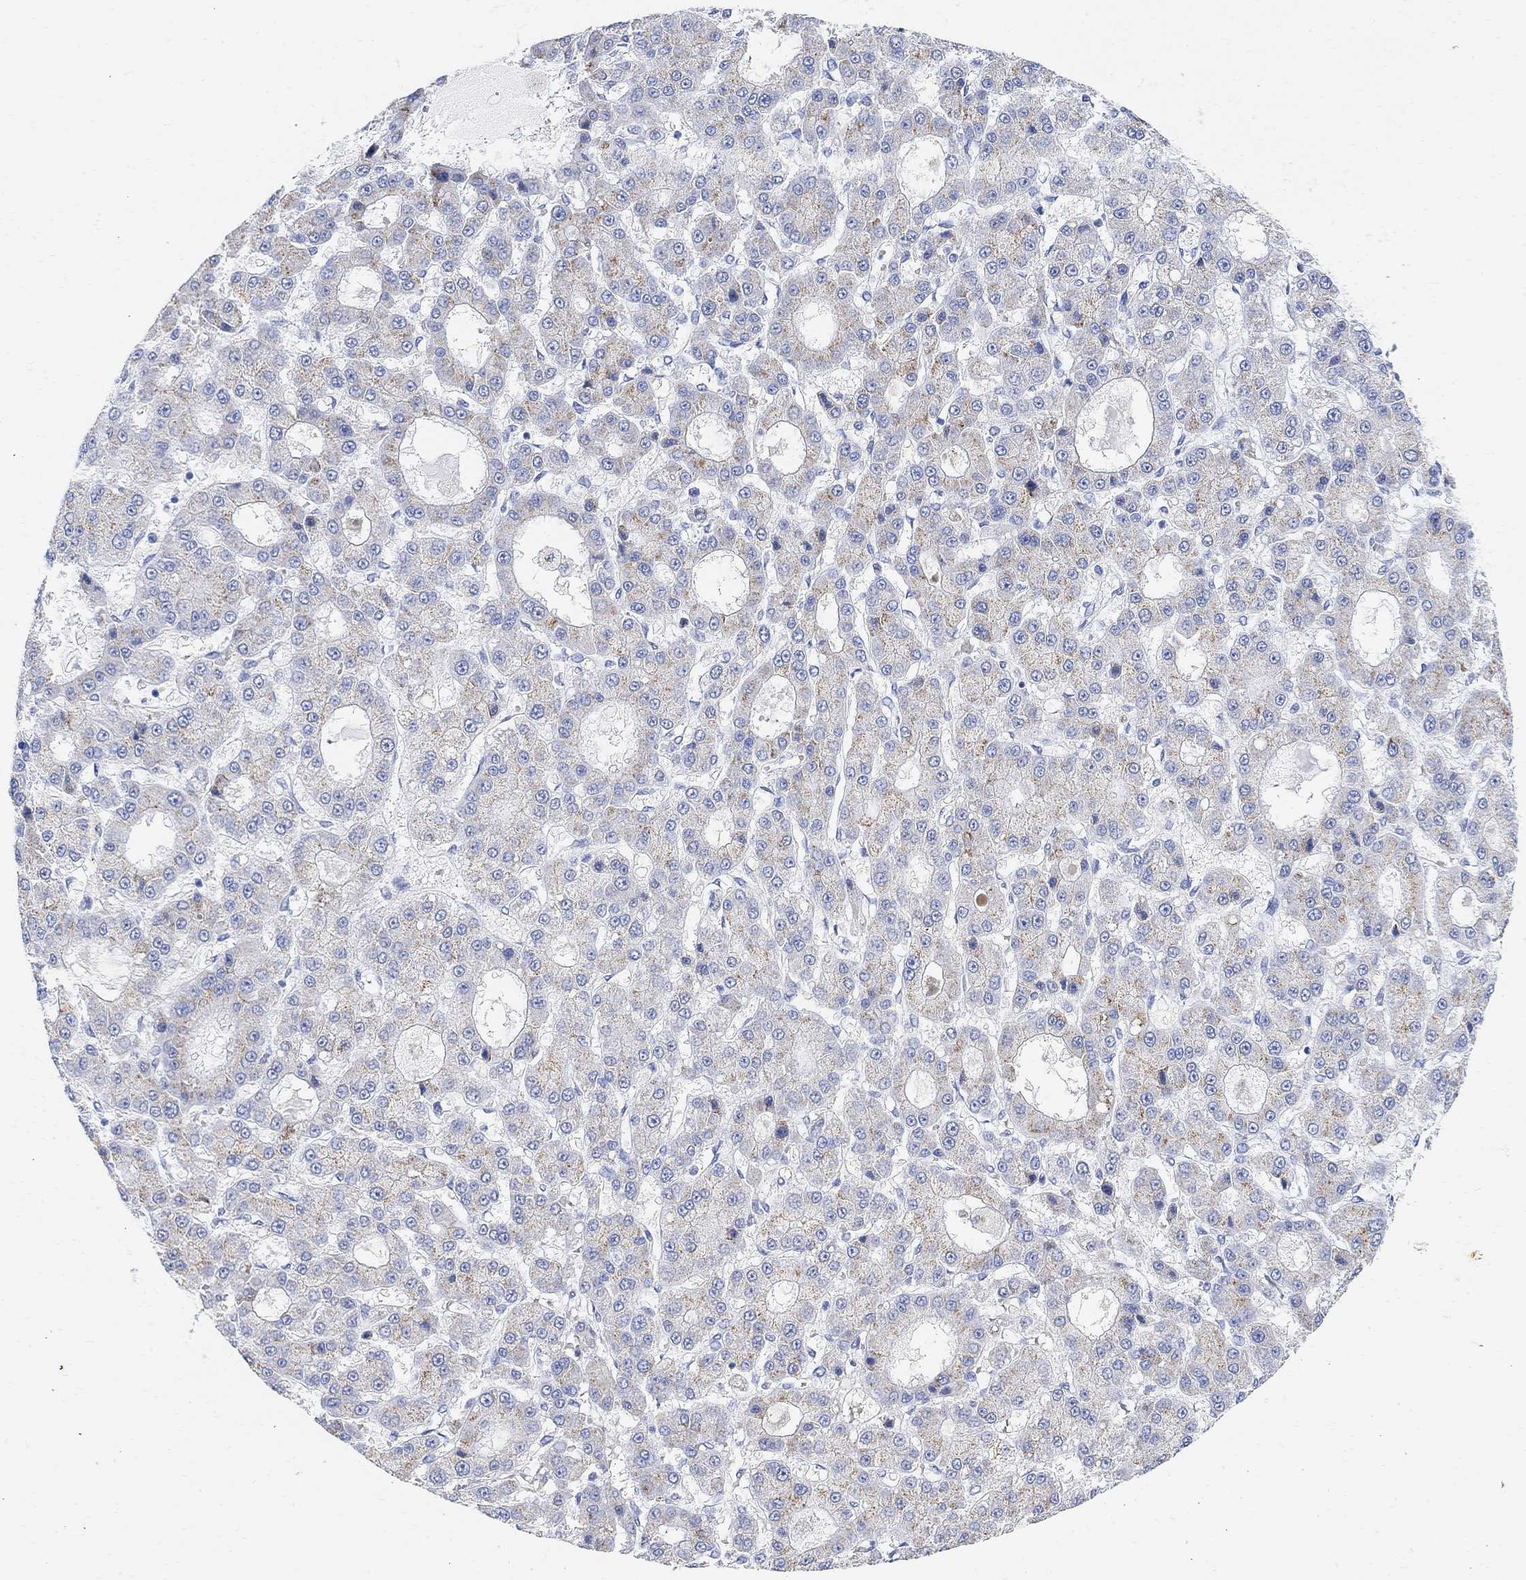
{"staining": {"intensity": "weak", "quantity": "25%-75%", "location": "cytoplasmic/membranous"}, "tissue": "liver cancer", "cell_type": "Tumor cells", "image_type": "cancer", "snomed": [{"axis": "morphology", "description": "Carcinoma, Hepatocellular, NOS"}, {"axis": "topography", "description": "Liver"}], "caption": "DAB (3,3'-diaminobenzidine) immunohistochemical staining of human liver cancer demonstrates weak cytoplasmic/membranous protein staining in about 25%-75% of tumor cells. The staining was performed using DAB, with brown indicating positive protein expression. Nuclei are stained blue with hematoxylin.", "gene": "RETNLB", "patient": {"sex": "male", "age": 70}}